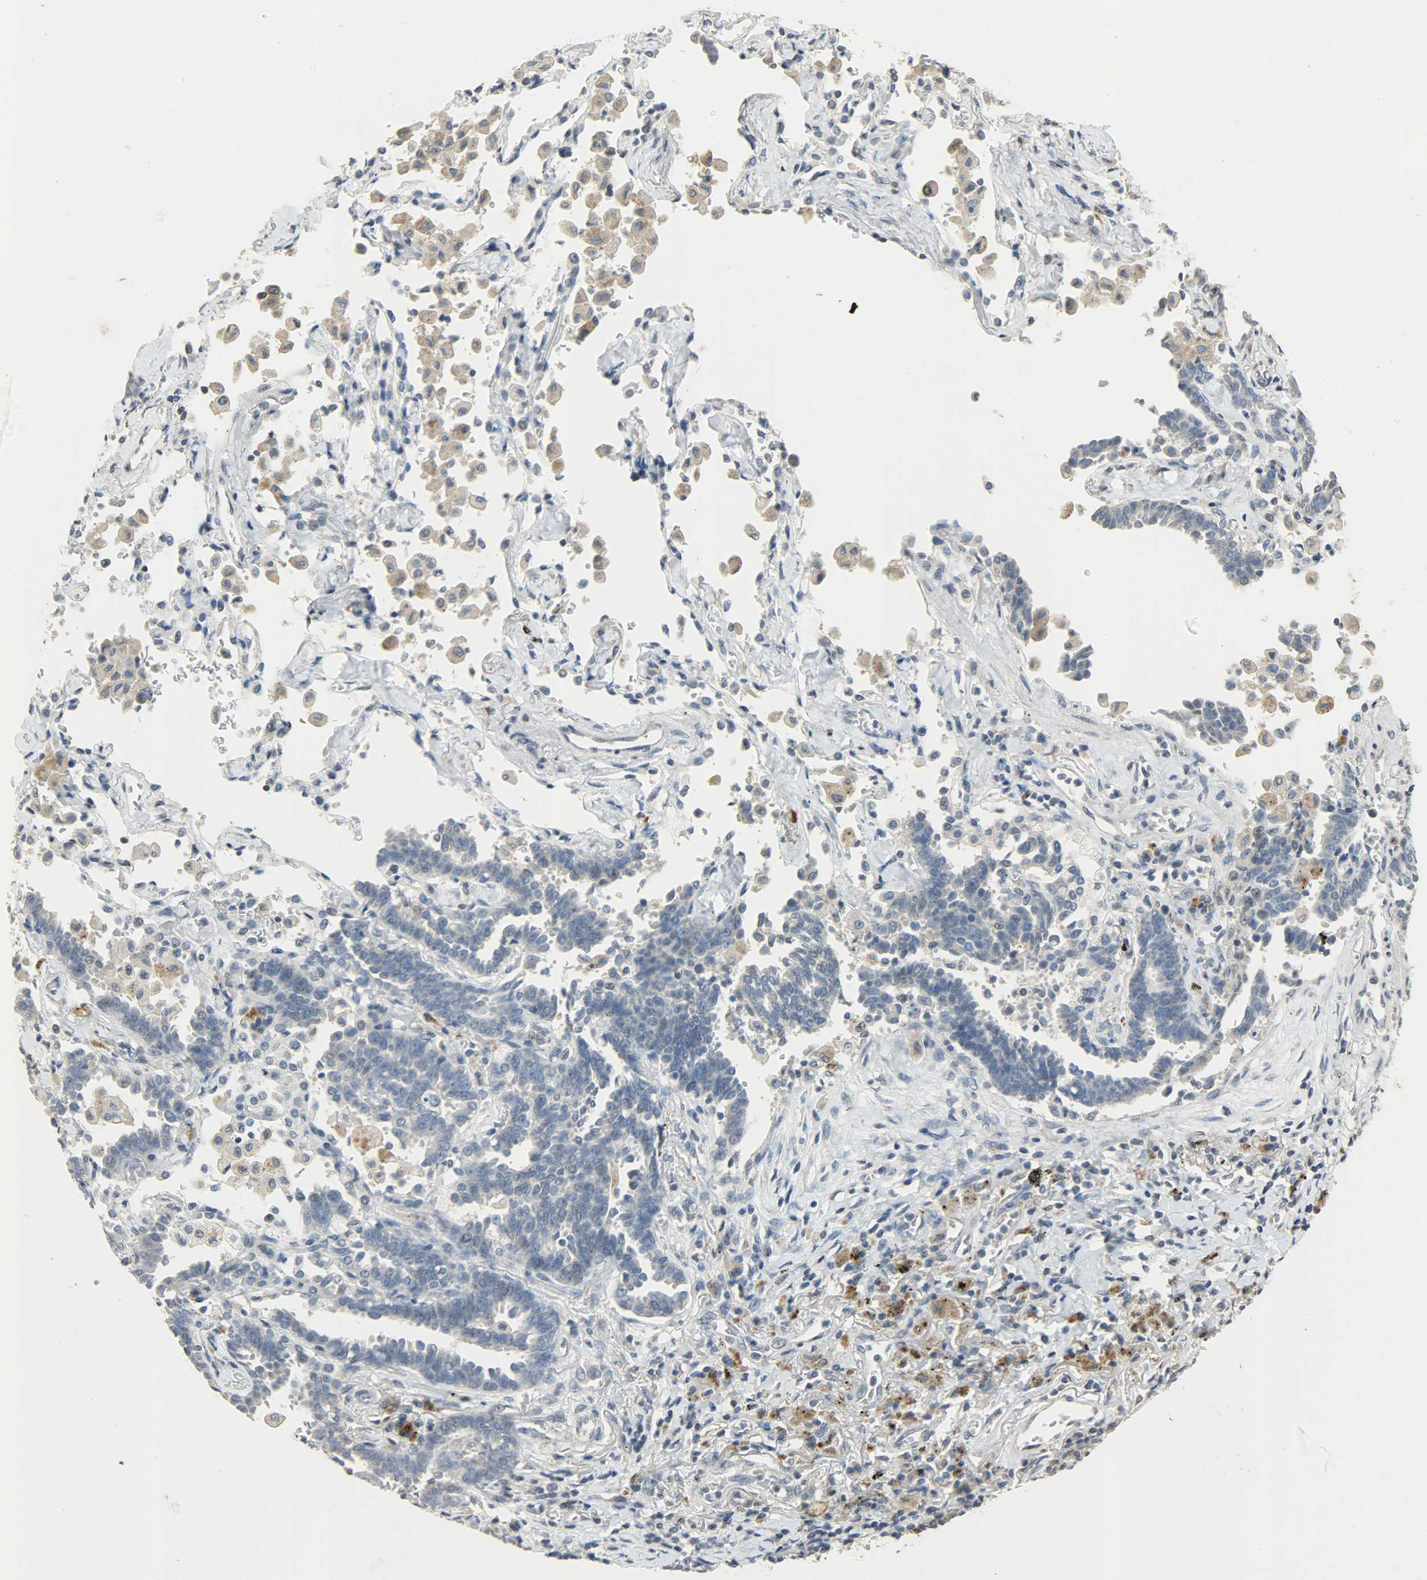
{"staining": {"intensity": "negative", "quantity": "none", "location": "none"}, "tissue": "lung cancer", "cell_type": "Tumor cells", "image_type": "cancer", "snomed": [{"axis": "morphology", "description": "Adenocarcinoma, NOS"}, {"axis": "topography", "description": "Lung"}], "caption": "Immunohistochemical staining of lung cancer exhibits no significant expression in tumor cells.", "gene": "DNAJB6", "patient": {"sex": "female", "age": 64}}